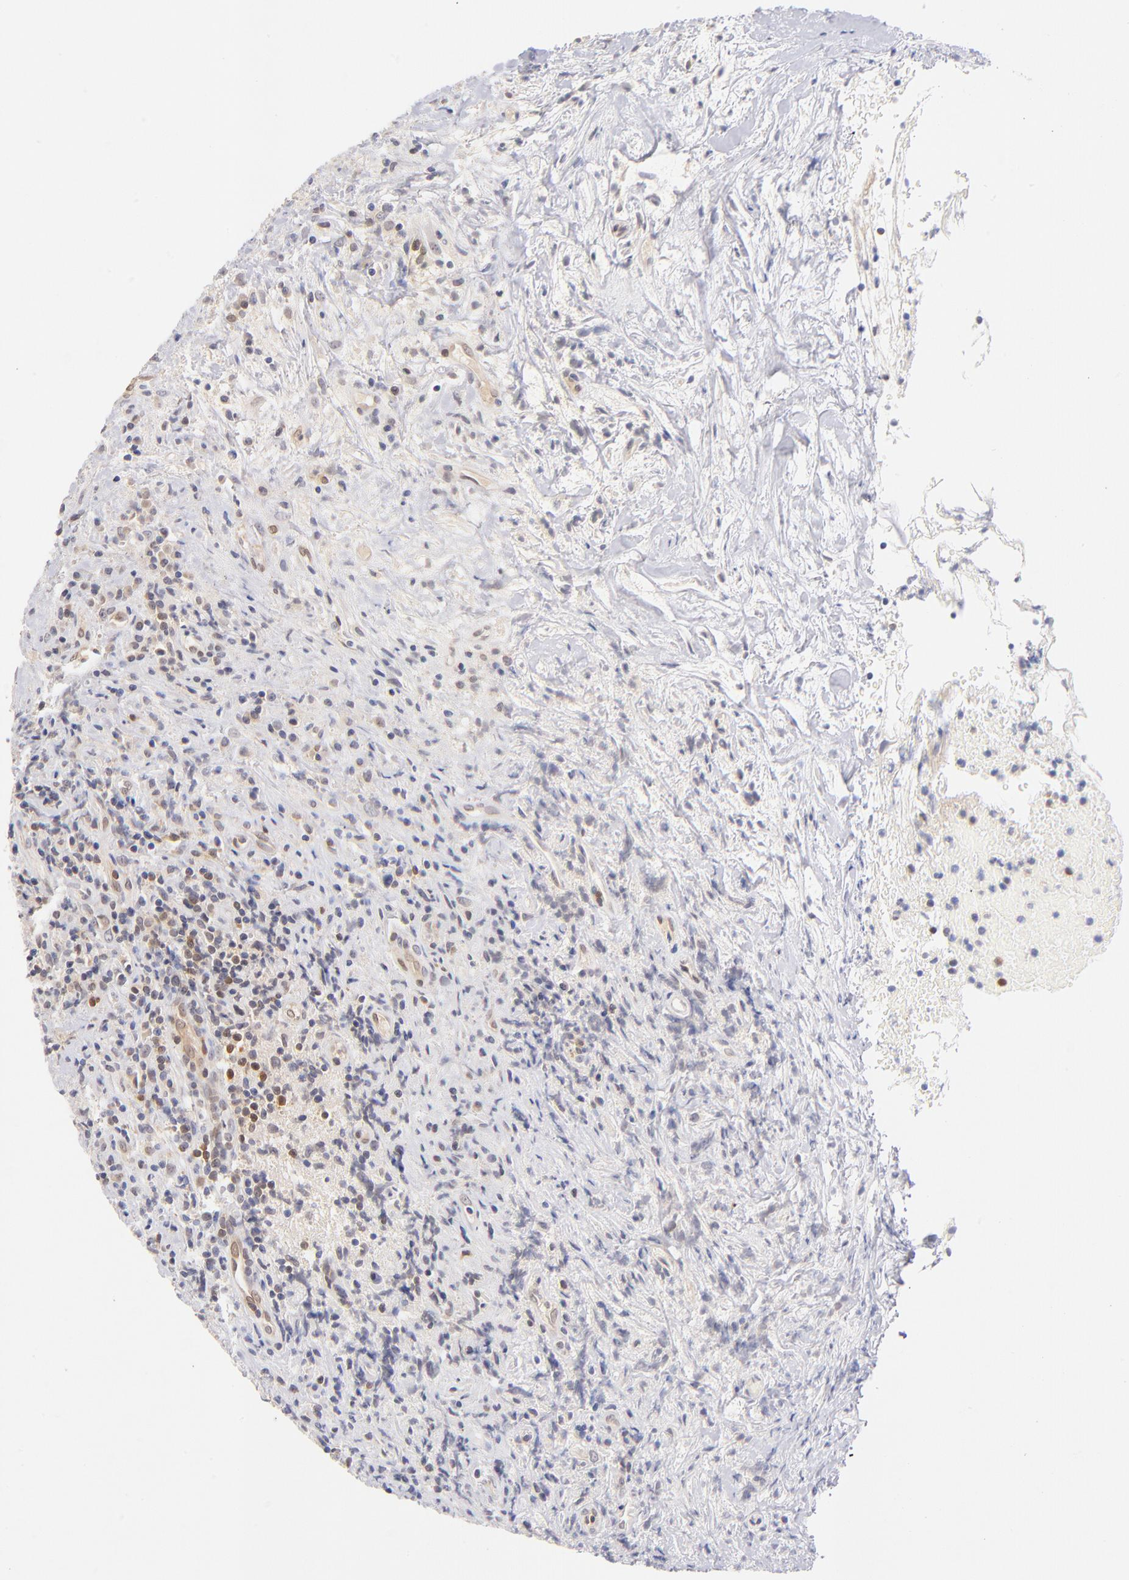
{"staining": {"intensity": "moderate", "quantity": "25%-75%", "location": "cytoplasmic/membranous,nuclear"}, "tissue": "lymphoma", "cell_type": "Tumor cells", "image_type": "cancer", "snomed": [{"axis": "morphology", "description": "Hodgkin's disease, NOS"}, {"axis": "topography", "description": "Lymph node"}], "caption": "This image exhibits IHC staining of Hodgkin's disease, with medium moderate cytoplasmic/membranous and nuclear positivity in about 25%-75% of tumor cells.", "gene": "CASP6", "patient": {"sex": "female", "age": 25}}